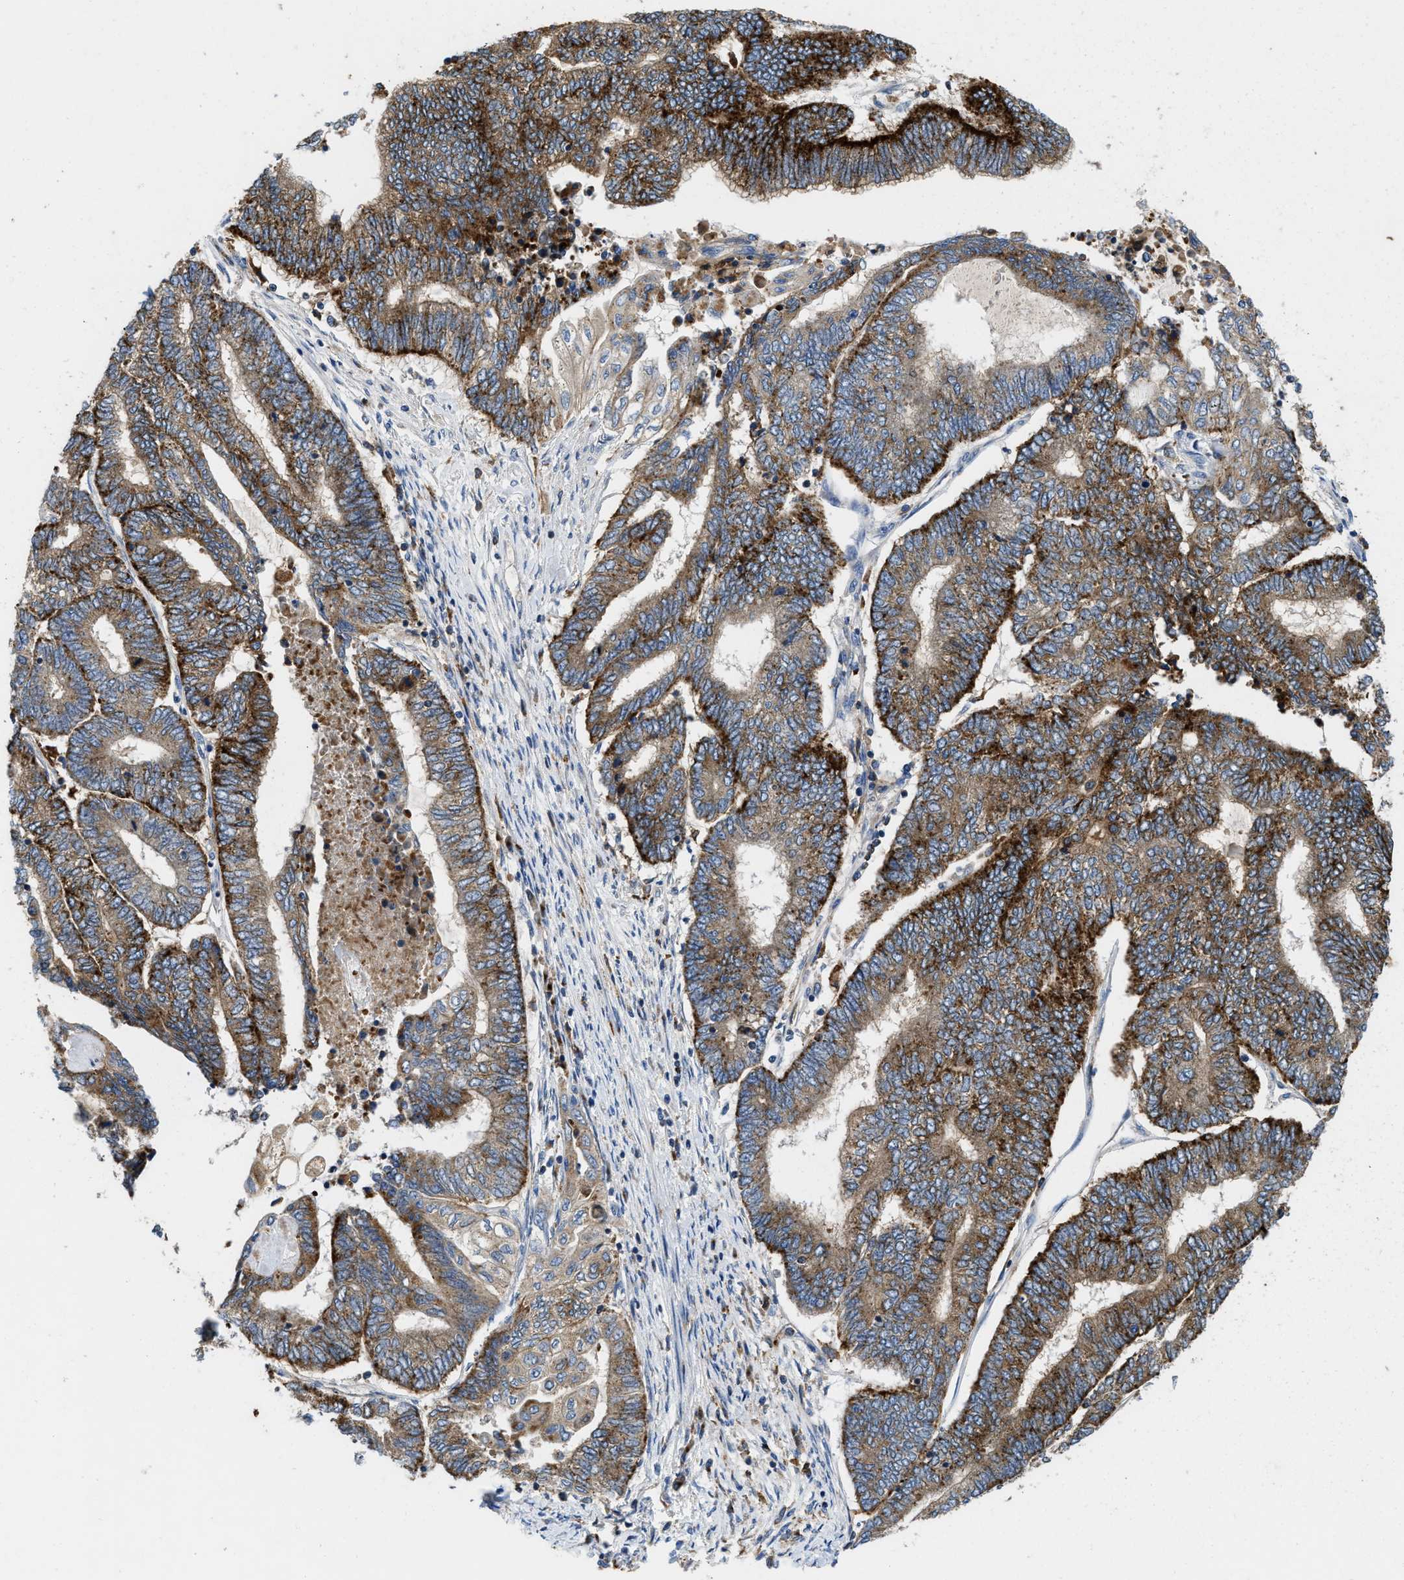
{"staining": {"intensity": "strong", "quantity": "25%-75%", "location": "cytoplasmic/membranous"}, "tissue": "endometrial cancer", "cell_type": "Tumor cells", "image_type": "cancer", "snomed": [{"axis": "morphology", "description": "Adenocarcinoma, NOS"}, {"axis": "topography", "description": "Uterus"}, {"axis": "topography", "description": "Endometrium"}], "caption": "This micrograph displays IHC staining of adenocarcinoma (endometrial), with high strong cytoplasmic/membranous positivity in approximately 25%-75% of tumor cells.", "gene": "ENPP4", "patient": {"sex": "female", "age": 70}}